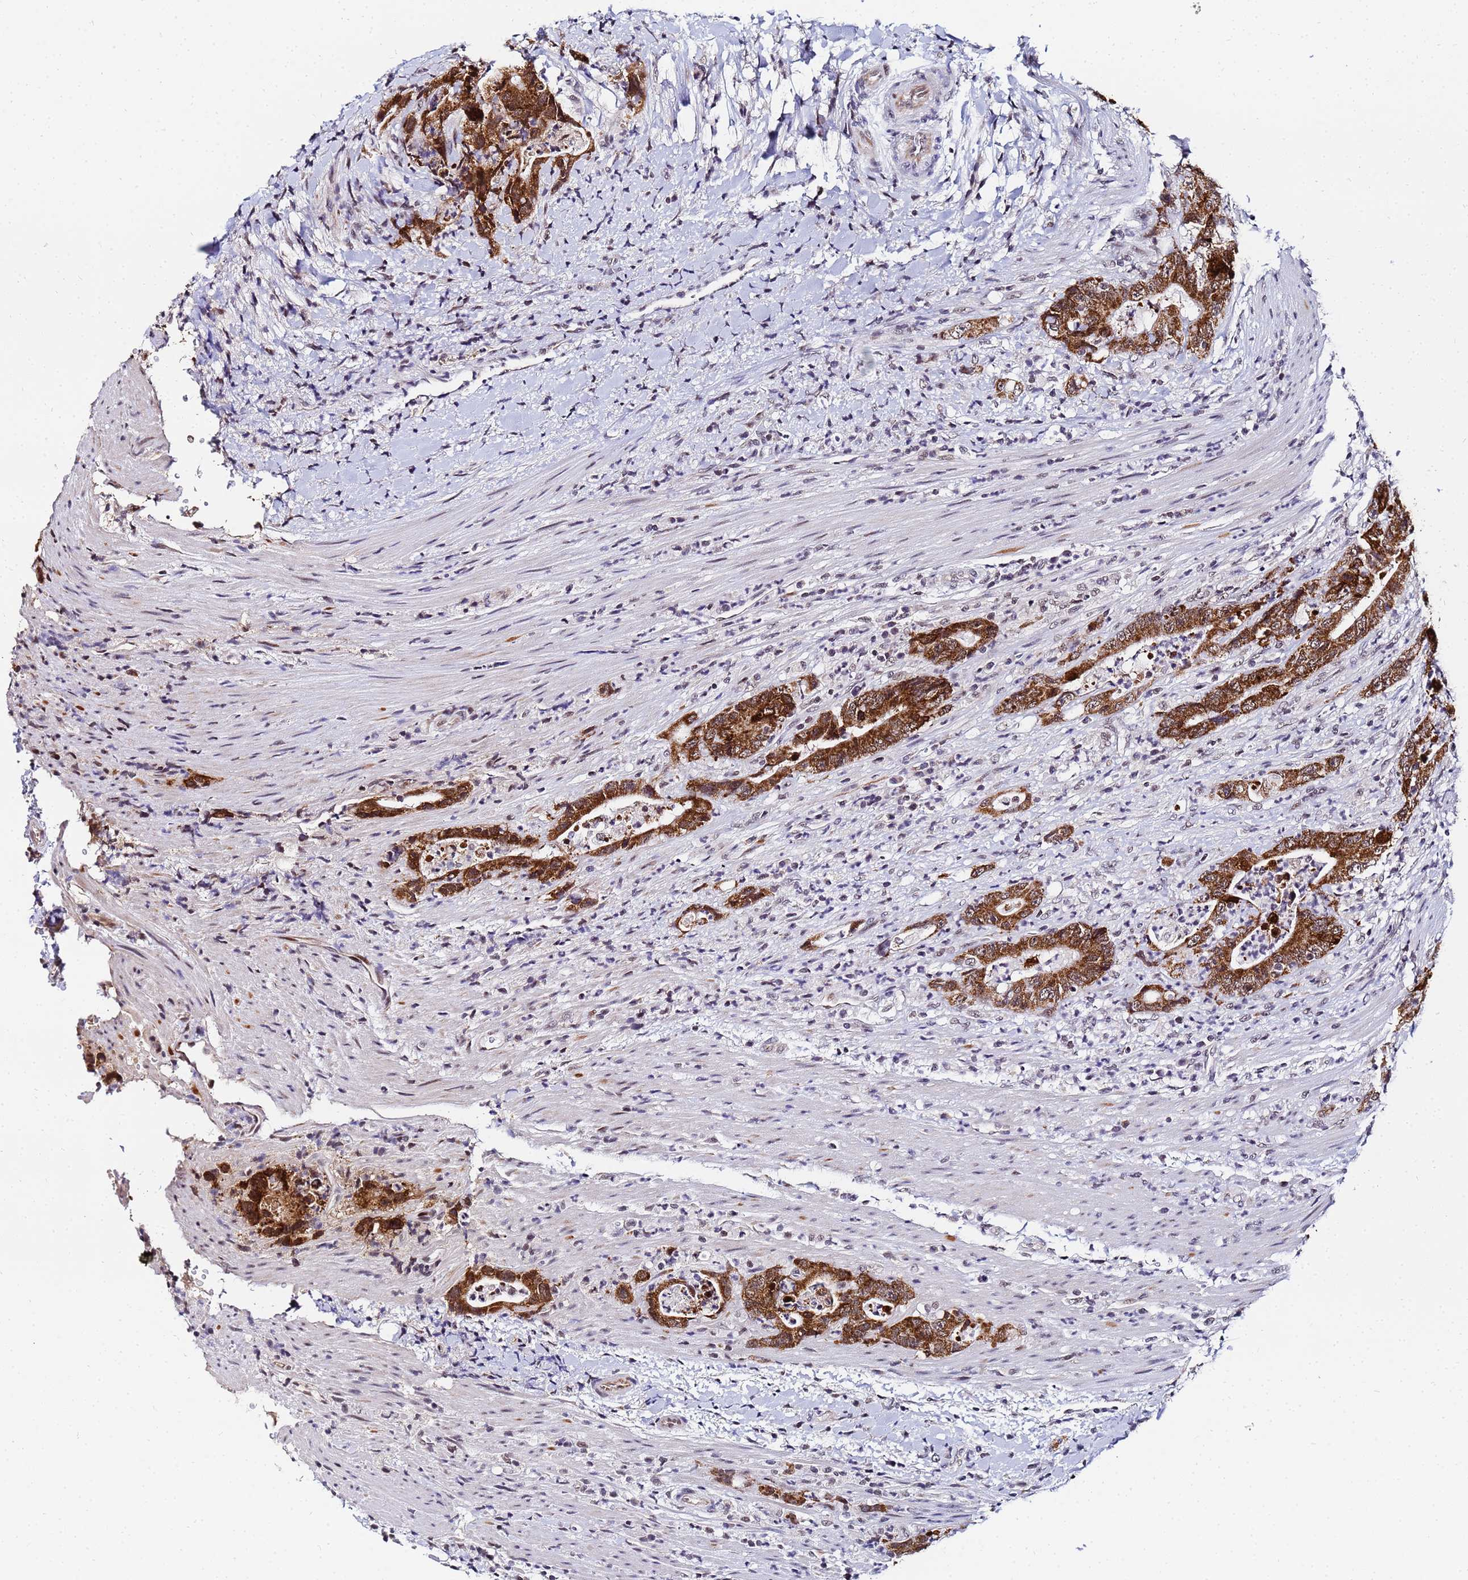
{"staining": {"intensity": "strong", "quantity": ">75%", "location": "cytoplasmic/membranous"}, "tissue": "colorectal cancer", "cell_type": "Tumor cells", "image_type": "cancer", "snomed": [{"axis": "morphology", "description": "Adenocarcinoma, NOS"}, {"axis": "topography", "description": "Colon"}], "caption": "Protein expression by IHC demonstrates strong cytoplasmic/membranous expression in about >75% of tumor cells in colorectal cancer.", "gene": "CKMT1A", "patient": {"sex": "female", "age": 75}}